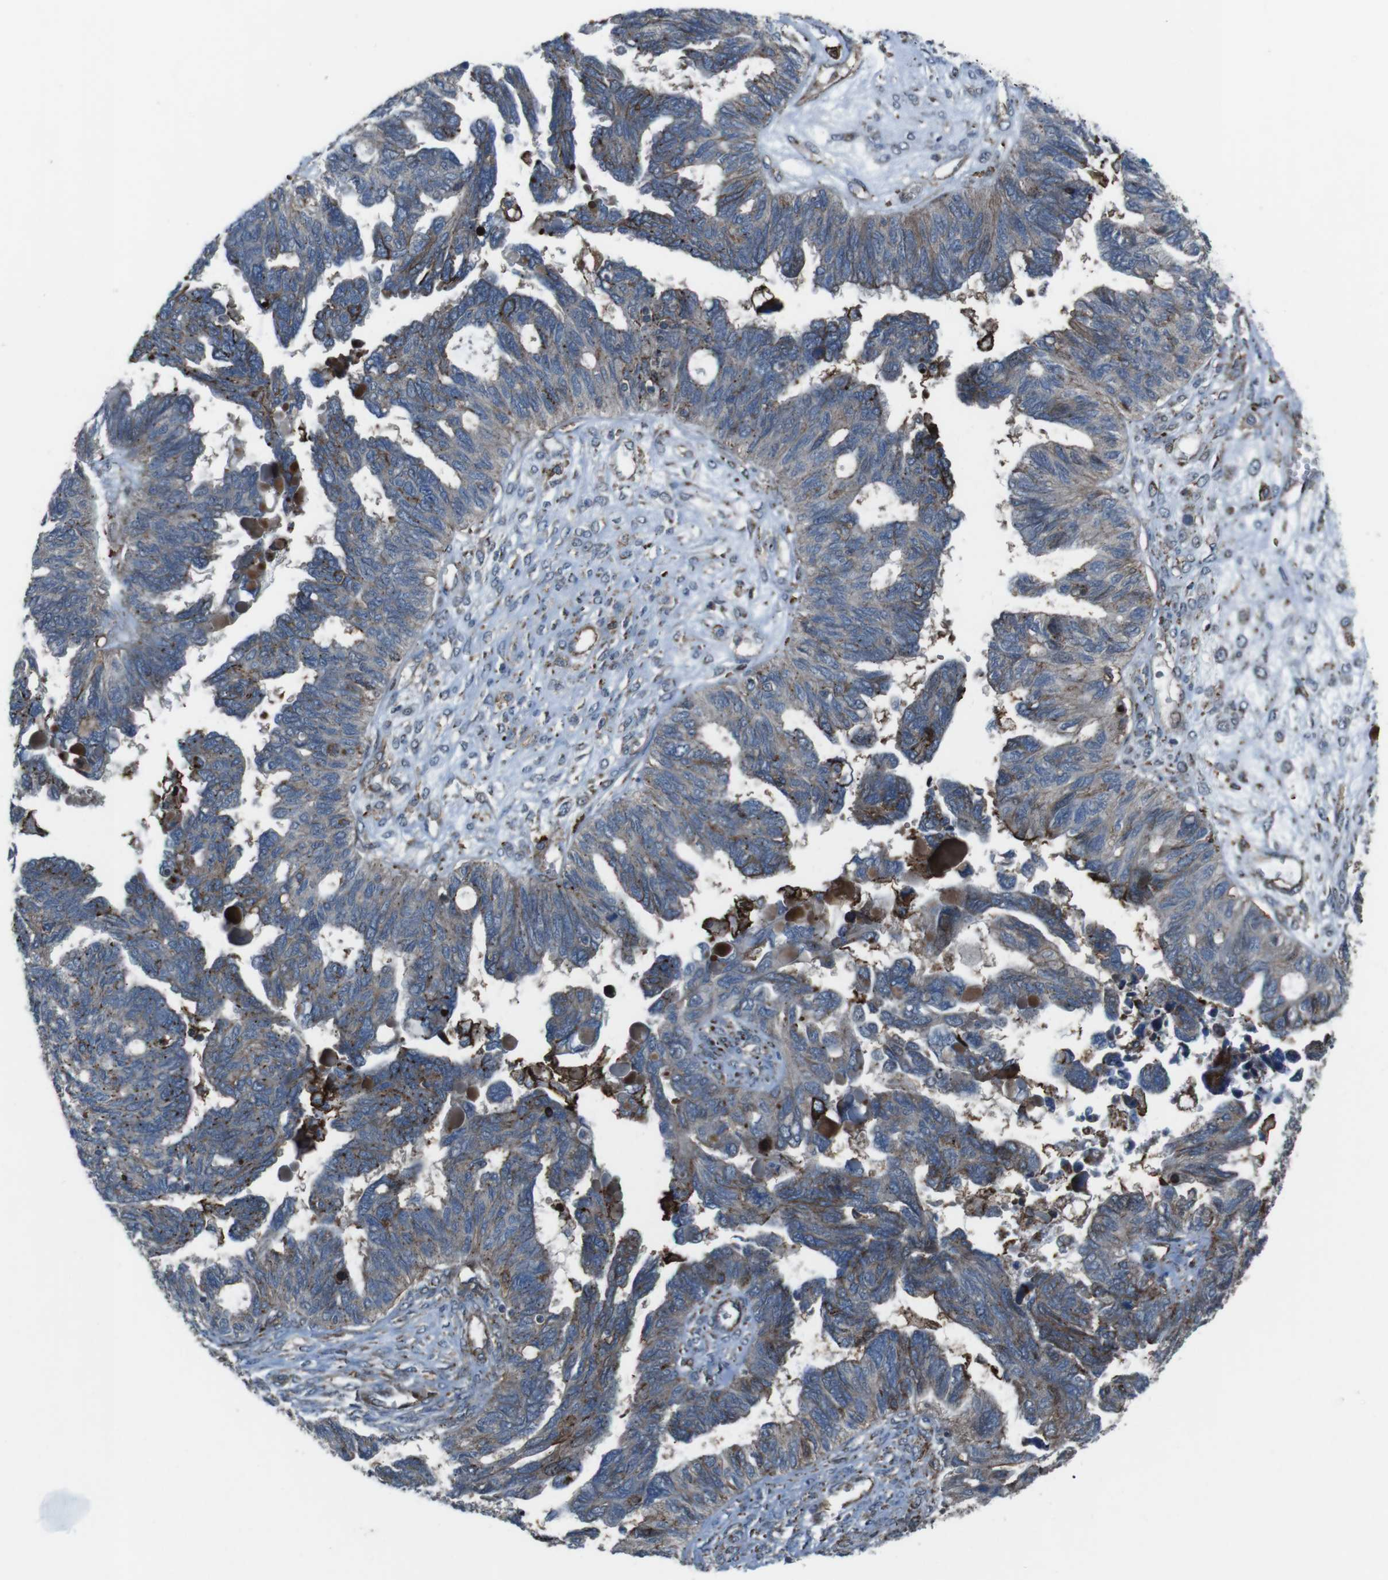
{"staining": {"intensity": "weak", "quantity": "25%-75%", "location": "cytoplasmic/membranous"}, "tissue": "ovarian cancer", "cell_type": "Tumor cells", "image_type": "cancer", "snomed": [{"axis": "morphology", "description": "Cystadenocarcinoma, serous, NOS"}, {"axis": "topography", "description": "Ovary"}], "caption": "Brown immunohistochemical staining in ovarian cancer displays weak cytoplasmic/membranous positivity in about 25%-75% of tumor cells. (brown staining indicates protein expression, while blue staining denotes nuclei).", "gene": "GDF10", "patient": {"sex": "female", "age": 79}}